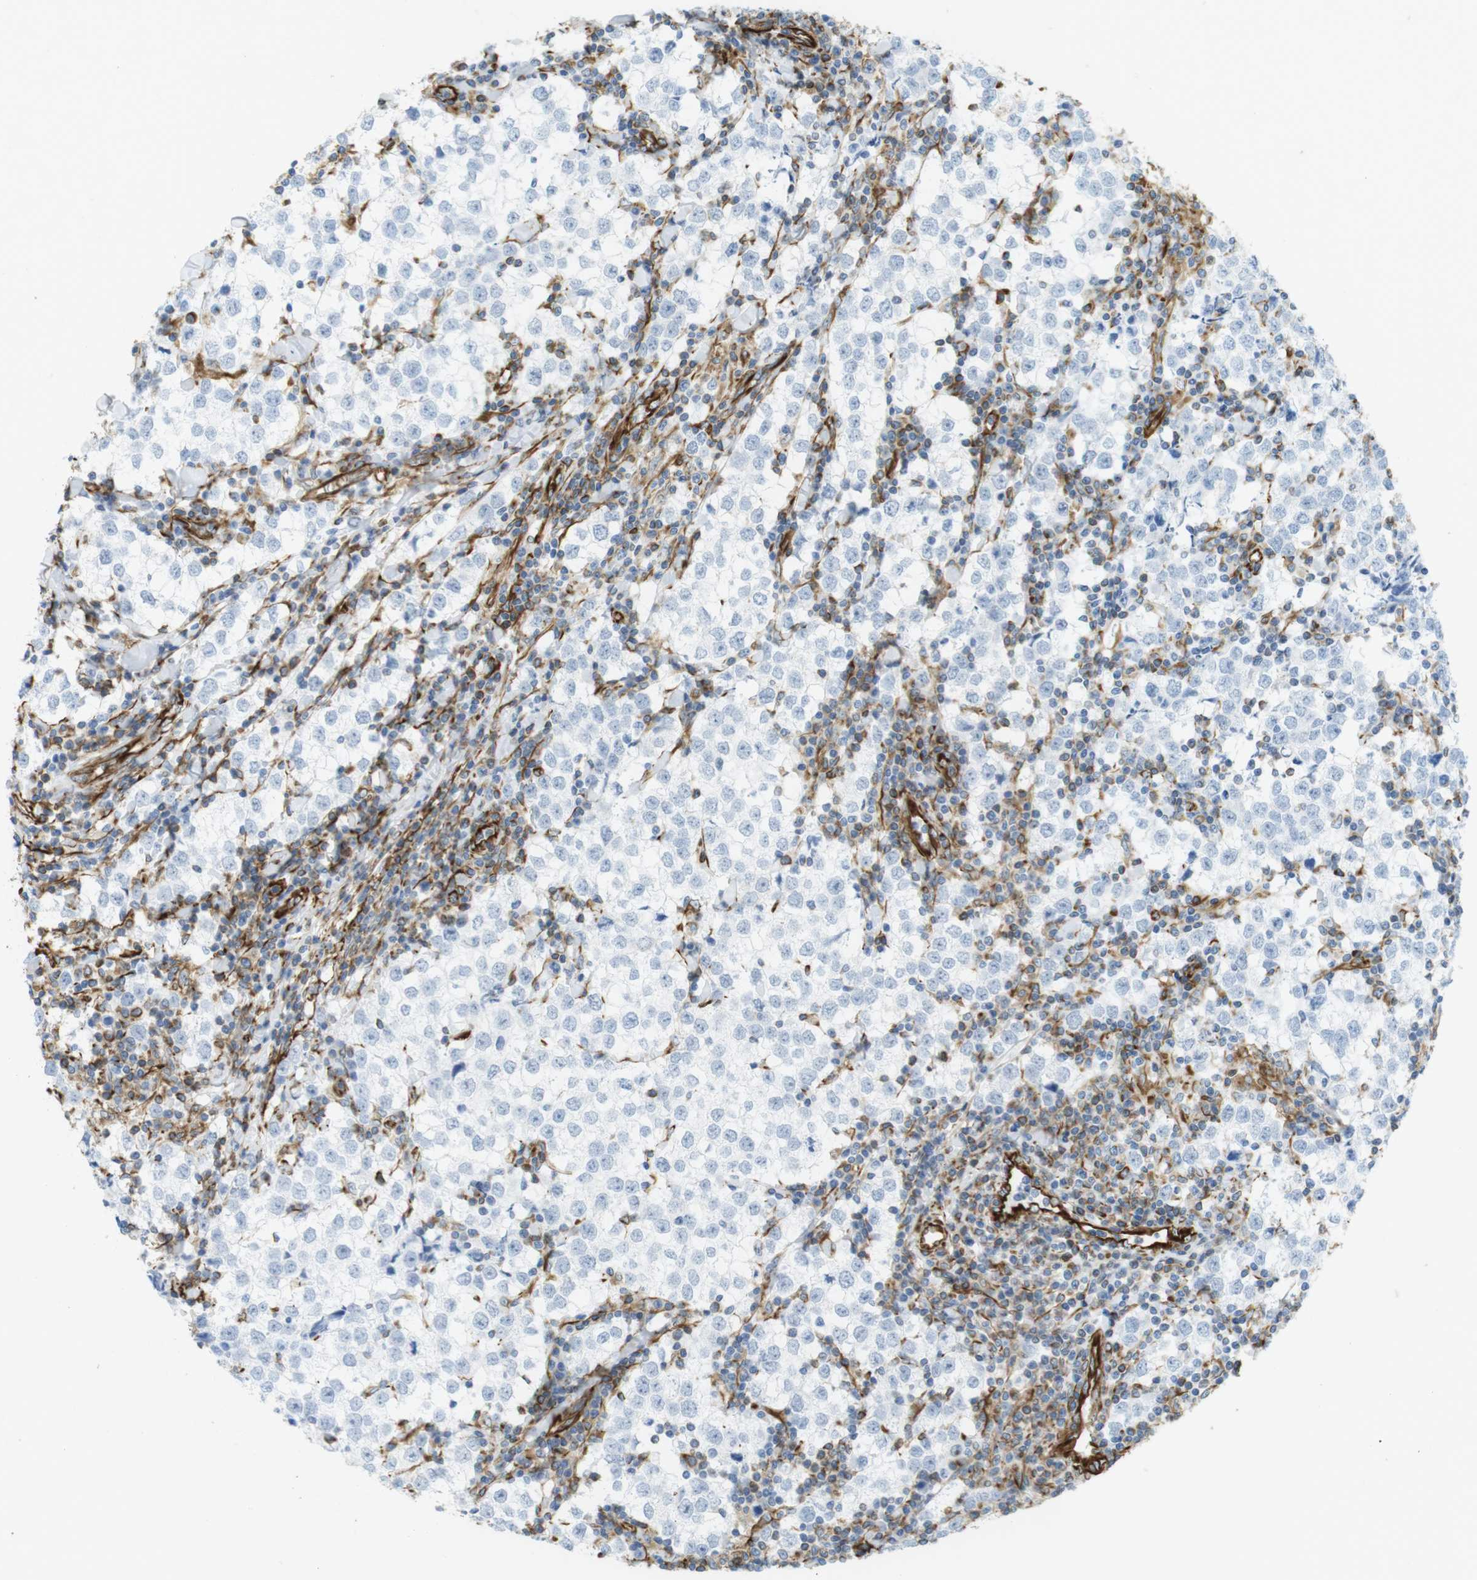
{"staining": {"intensity": "negative", "quantity": "none", "location": "none"}, "tissue": "testis cancer", "cell_type": "Tumor cells", "image_type": "cancer", "snomed": [{"axis": "morphology", "description": "Seminoma, NOS"}, {"axis": "morphology", "description": "Carcinoma, Embryonal, NOS"}, {"axis": "topography", "description": "Testis"}], "caption": "This is an IHC micrograph of testis embryonal carcinoma. There is no staining in tumor cells.", "gene": "MS4A10", "patient": {"sex": "male", "age": 36}}